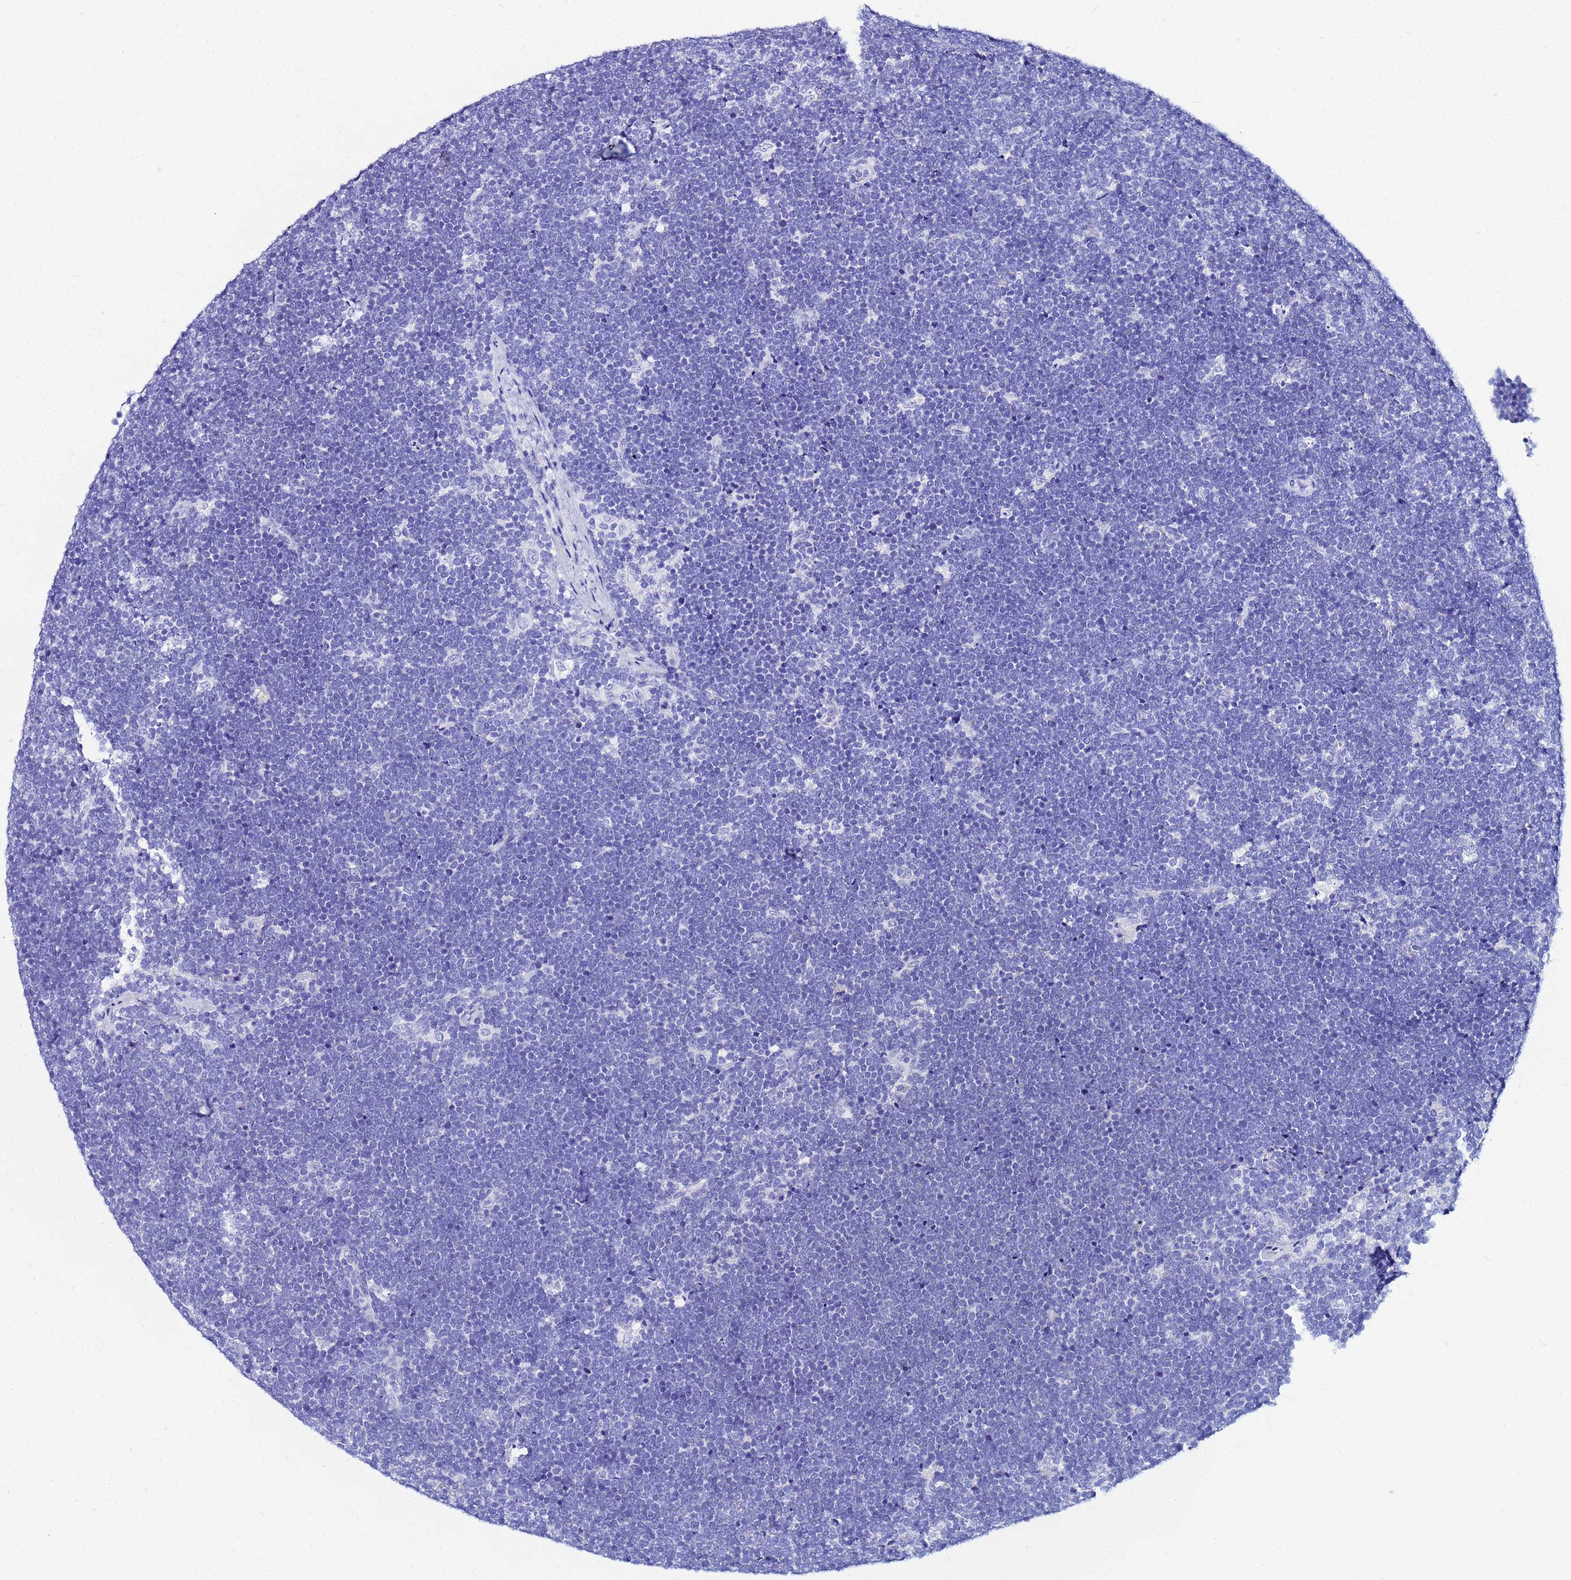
{"staining": {"intensity": "negative", "quantity": "none", "location": "none"}, "tissue": "lymphoma", "cell_type": "Tumor cells", "image_type": "cancer", "snomed": [{"axis": "morphology", "description": "Malignant lymphoma, non-Hodgkin's type, High grade"}, {"axis": "topography", "description": "Lymph node"}], "caption": "Human high-grade malignant lymphoma, non-Hodgkin's type stained for a protein using immunohistochemistry exhibits no positivity in tumor cells.", "gene": "PPP1R14C", "patient": {"sex": "male", "age": 13}}